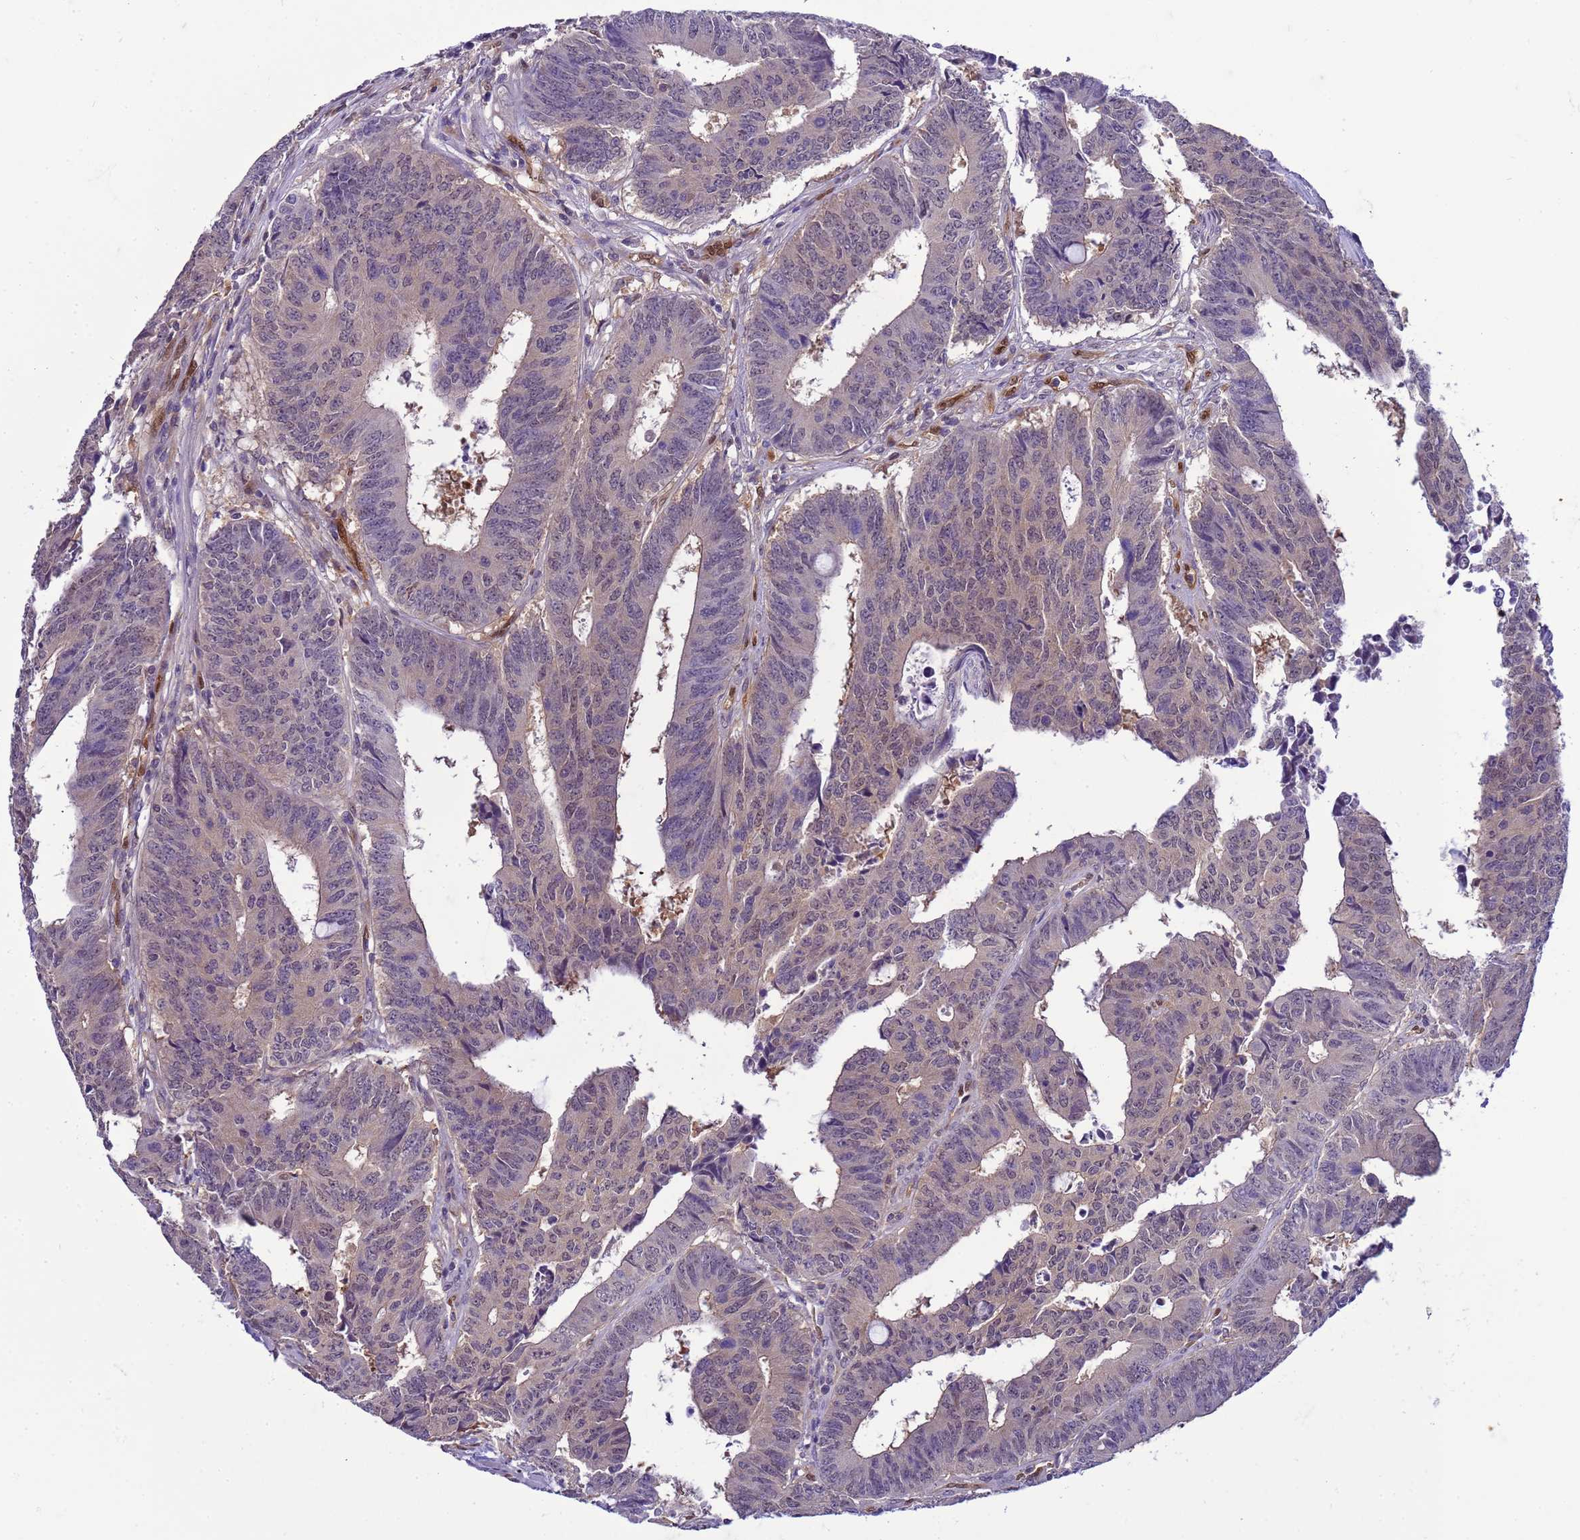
{"staining": {"intensity": "negative", "quantity": "none", "location": "none"}, "tissue": "colorectal cancer", "cell_type": "Tumor cells", "image_type": "cancer", "snomed": [{"axis": "morphology", "description": "Adenocarcinoma, NOS"}, {"axis": "topography", "description": "Rectum"}], "caption": "Tumor cells show no significant protein expression in adenocarcinoma (colorectal).", "gene": "DDI2", "patient": {"sex": "male", "age": 84}}